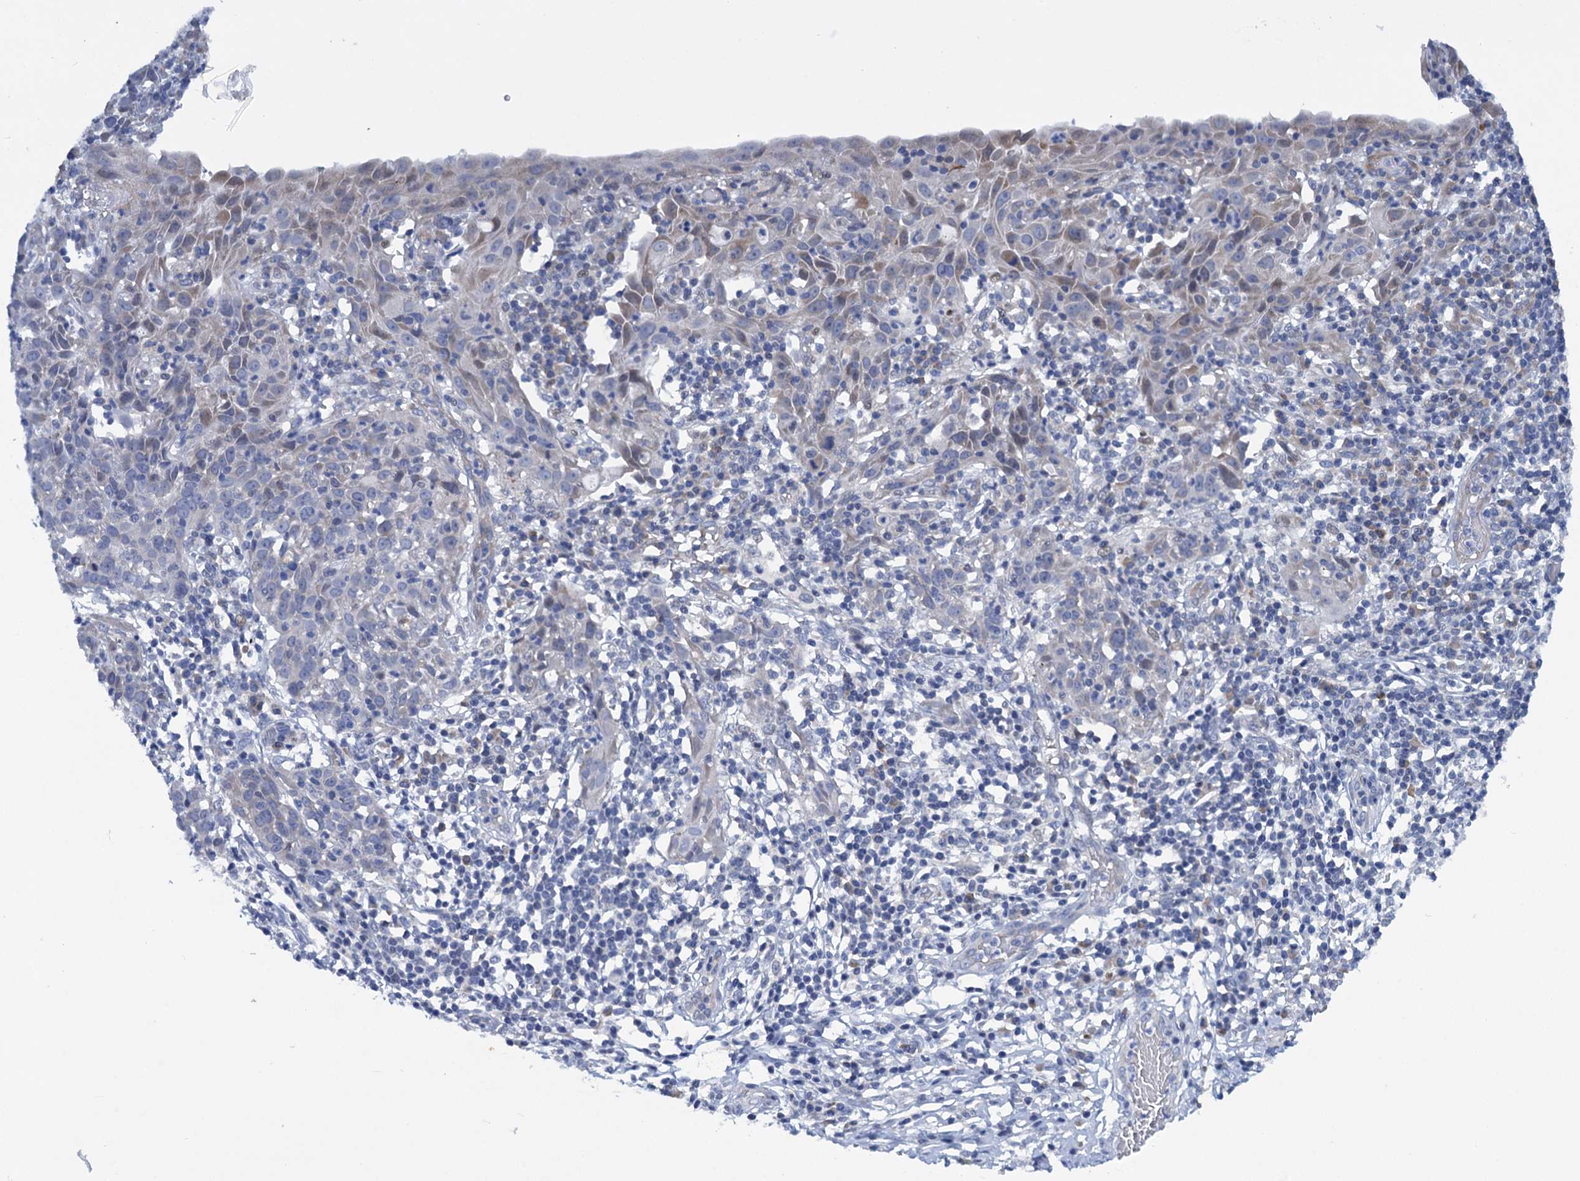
{"staining": {"intensity": "negative", "quantity": "none", "location": "none"}, "tissue": "cervical cancer", "cell_type": "Tumor cells", "image_type": "cancer", "snomed": [{"axis": "morphology", "description": "Squamous cell carcinoma, NOS"}, {"axis": "topography", "description": "Cervix"}], "caption": "Cervical squamous cell carcinoma was stained to show a protein in brown. There is no significant expression in tumor cells.", "gene": "QPCTL", "patient": {"sex": "female", "age": 50}}